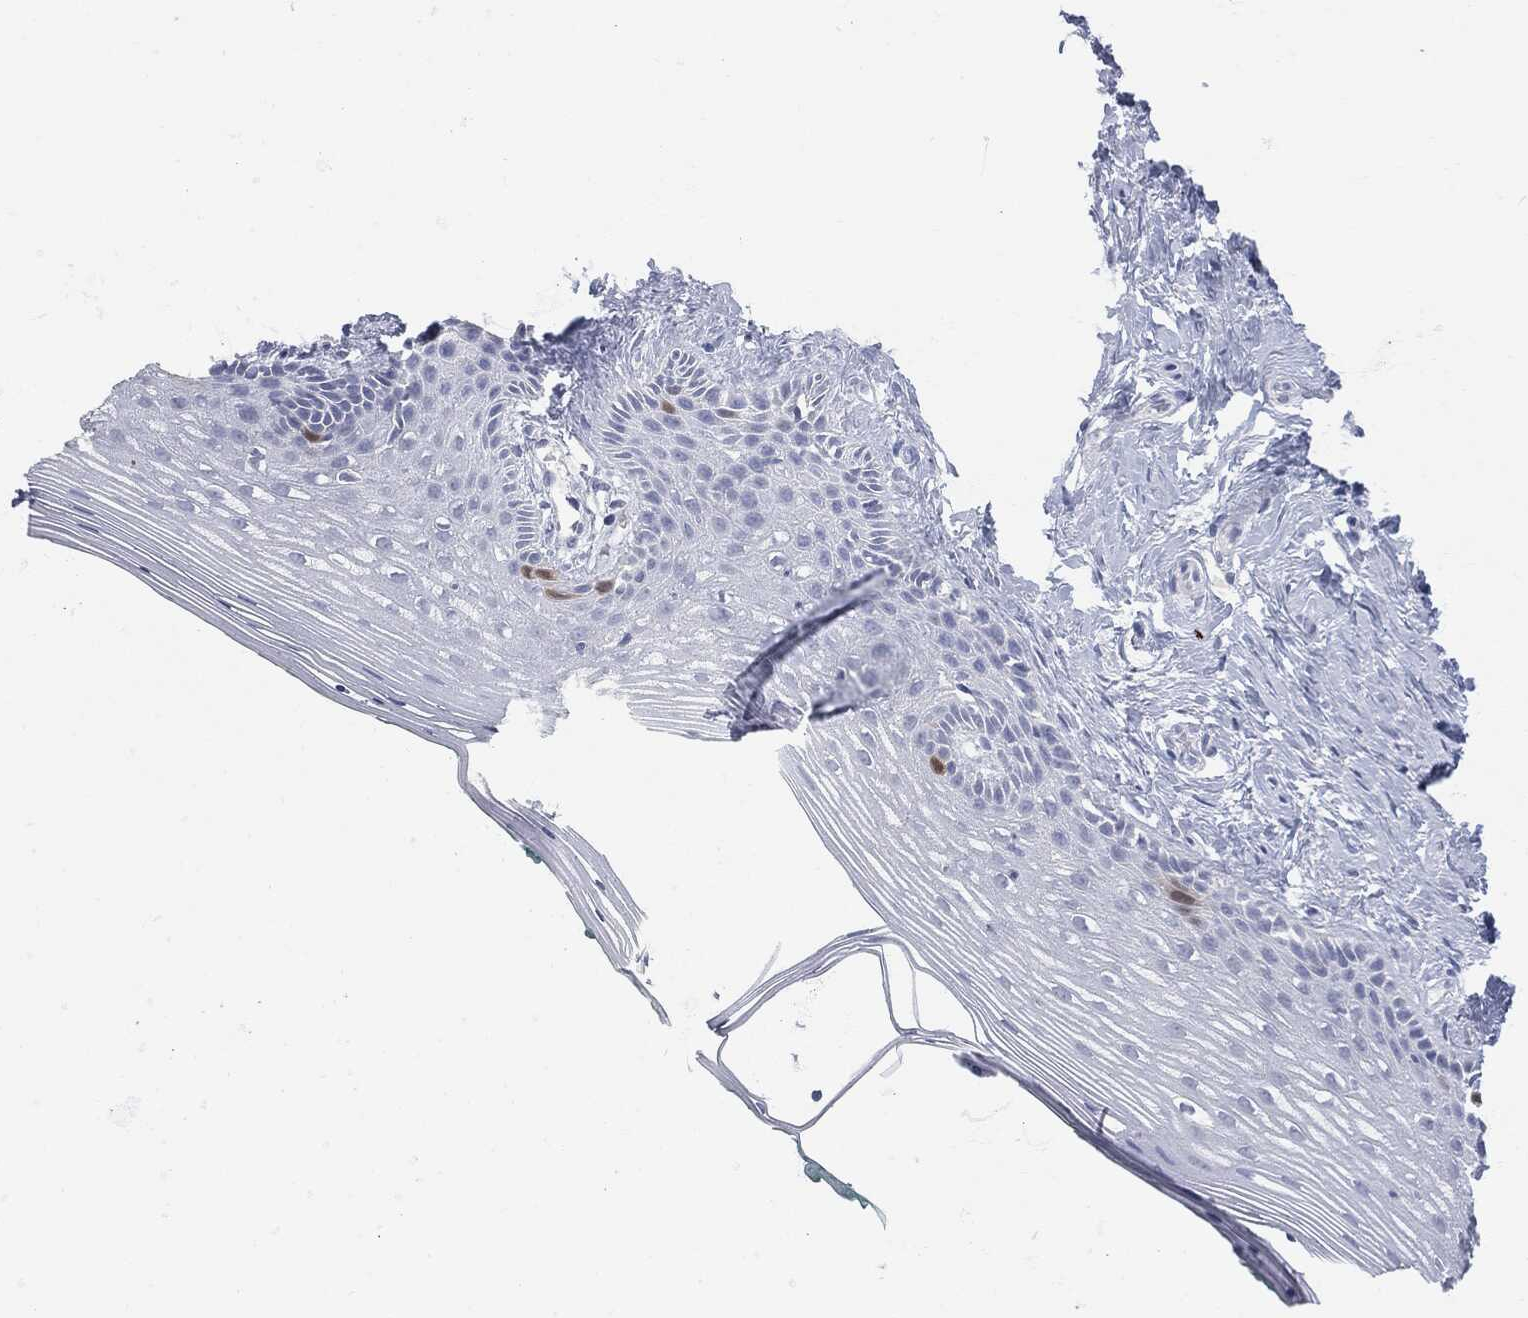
{"staining": {"intensity": "moderate", "quantity": "<25%", "location": "cytoplasmic/membranous"}, "tissue": "vagina", "cell_type": "Squamous epithelial cells", "image_type": "normal", "snomed": [{"axis": "morphology", "description": "Normal tissue, NOS"}, {"axis": "topography", "description": "Vagina"}], "caption": "Brown immunohistochemical staining in unremarkable vagina exhibits moderate cytoplasmic/membranous staining in about <25% of squamous epithelial cells. (DAB (3,3'-diaminobenzidine) IHC with brightfield microscopy, high magnification).", "gene": "UBE2C", "patient": {"sex": "female", "age": 45}}